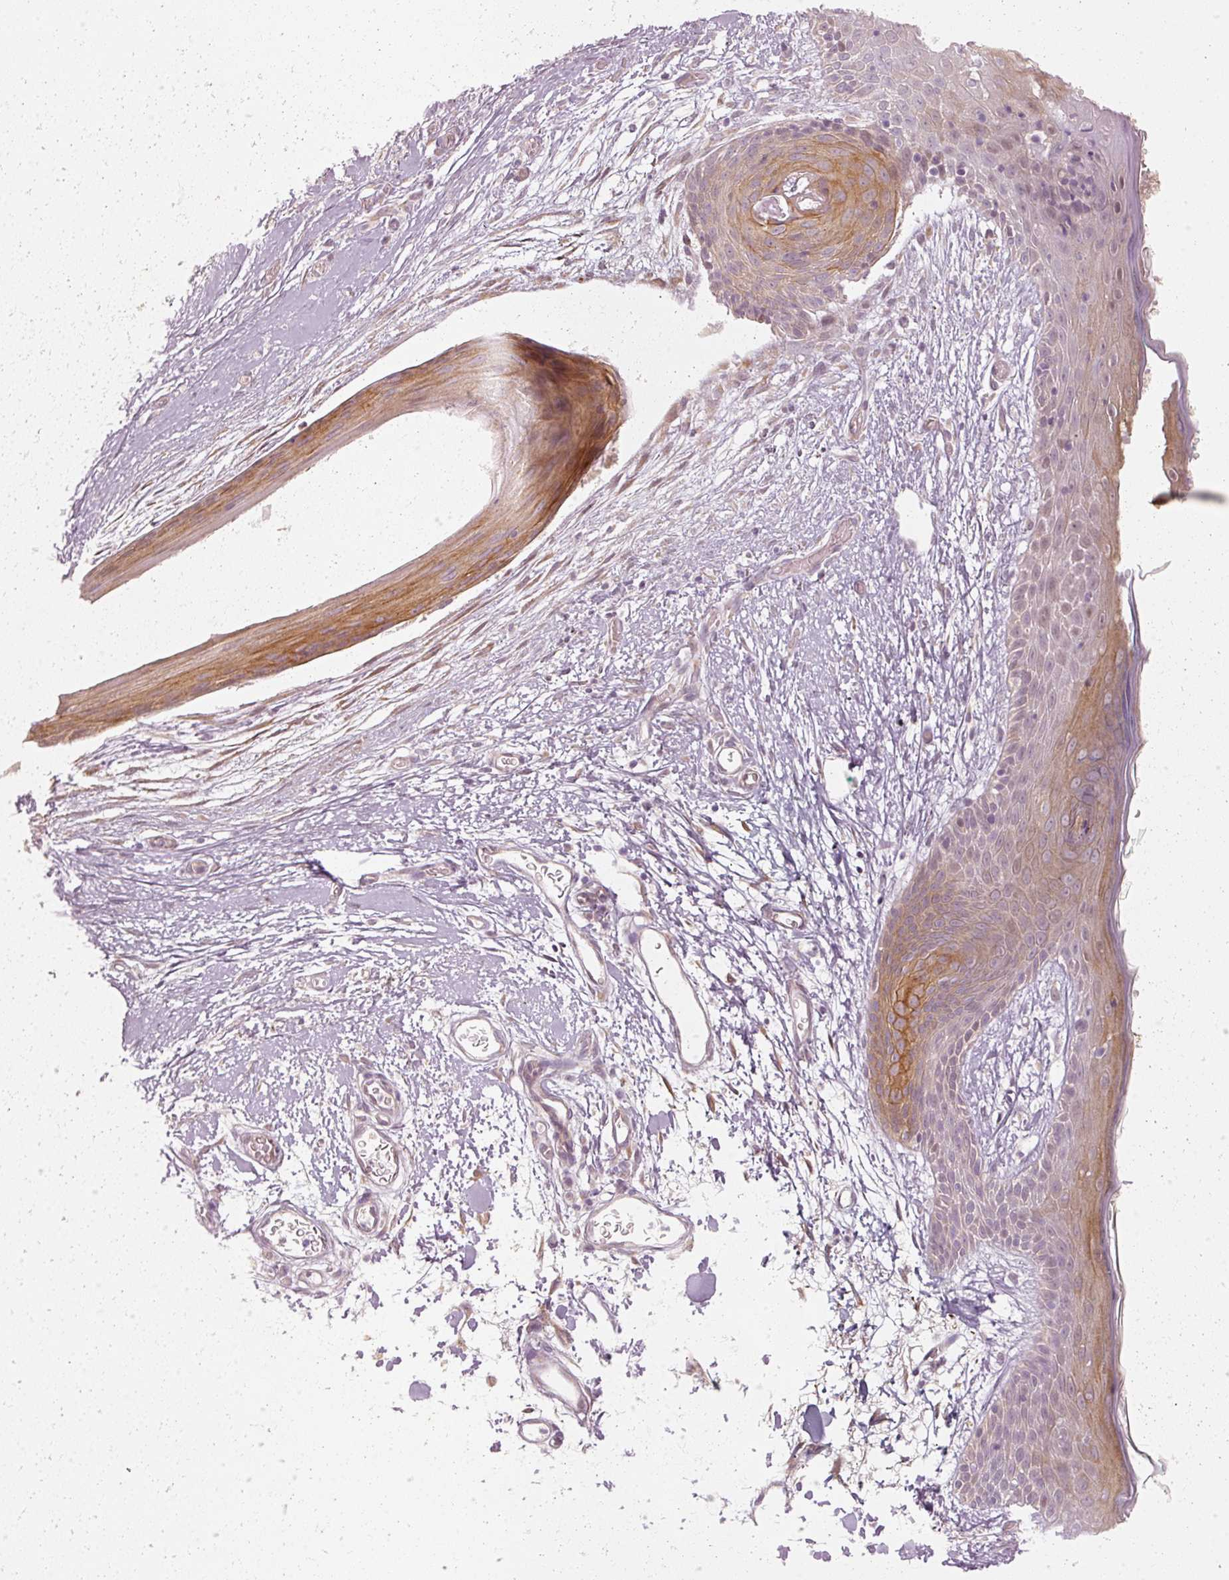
{"staining": {"intensity": "negative", "quantity": "none", "location": "none"}, "tissue": "skin", "cell_type": "Fibroblasts", "image_type": "normal", "snomed": [{"axis": "morphology", "description": "Normal tissue, NOS"}, {"axis": "topography", "description": "Skin"}], "caption": "The micrograph shows no staining of fibroblasts in benign skin. (Stains: DAB (3,3'-diaminobenzidine) immunohistochemistry (IHC) with hematoxylin counter stain, Microscopy: brightfield microscopy at high magnification).", "gene": "DAPP1", "patient": {"sex": "male", "age": 79}}